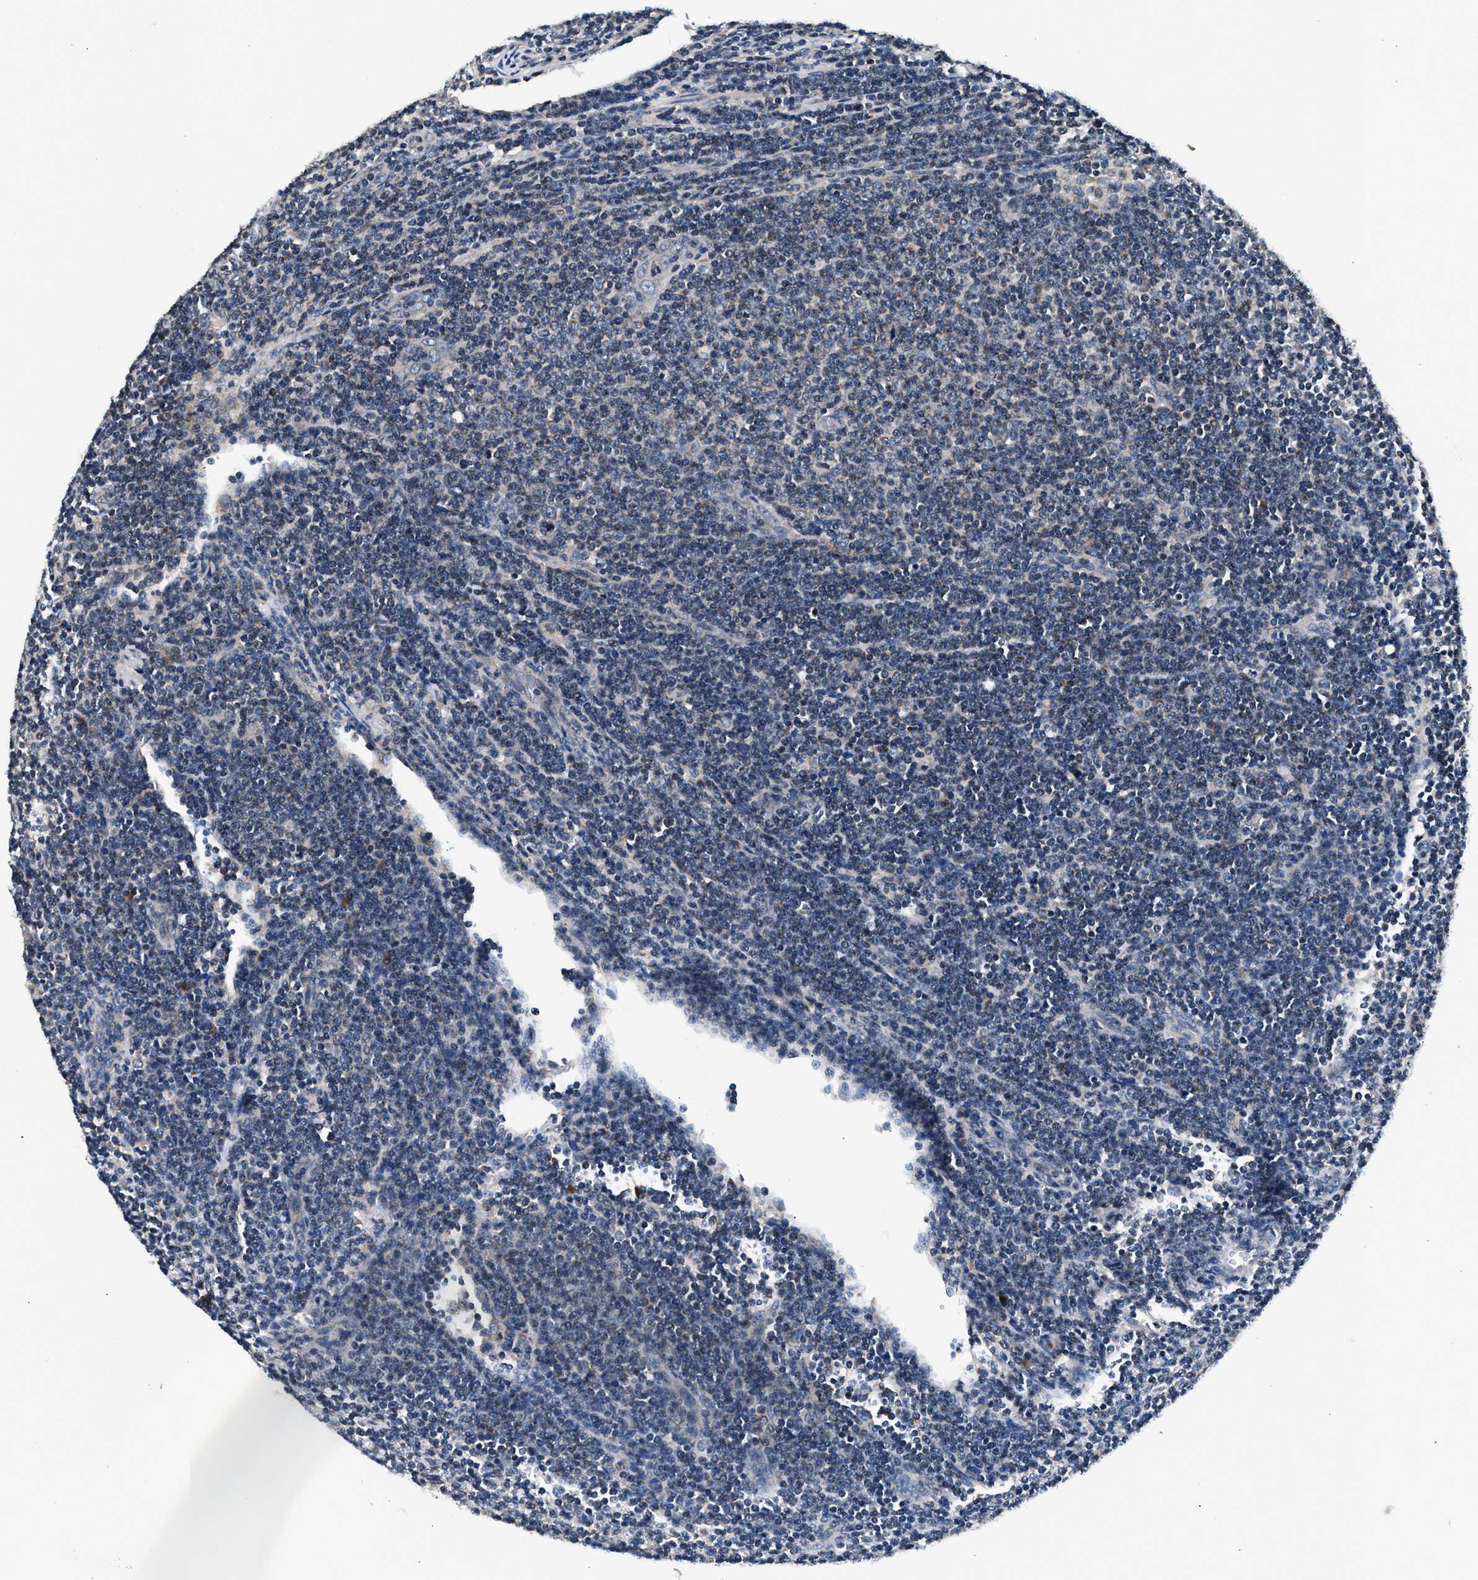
{"staining": {"intensity": "weak", "quantity": "<25%", "location": "cytoplasmic/membranous"}, "tissue": "lymphoma", "cell_type": "Tumor cells", "image_type": "cancer", "snomed": [{"axis": "morphology", "description": "Malignant lymphoma, non-Hodgkin's type, Low grade"}, {"axis": "topography", "description": "Lymph node"}], "caption": "DAB (3,3'-diaminobenzidine) immunohistochemical staining of human low-grade malignant lymphoma, non-Hodgkin's type exhibits no significant expression in tumor cells.", "gene": "IMMT", "patient": {"sex": "male", "age": 66}}